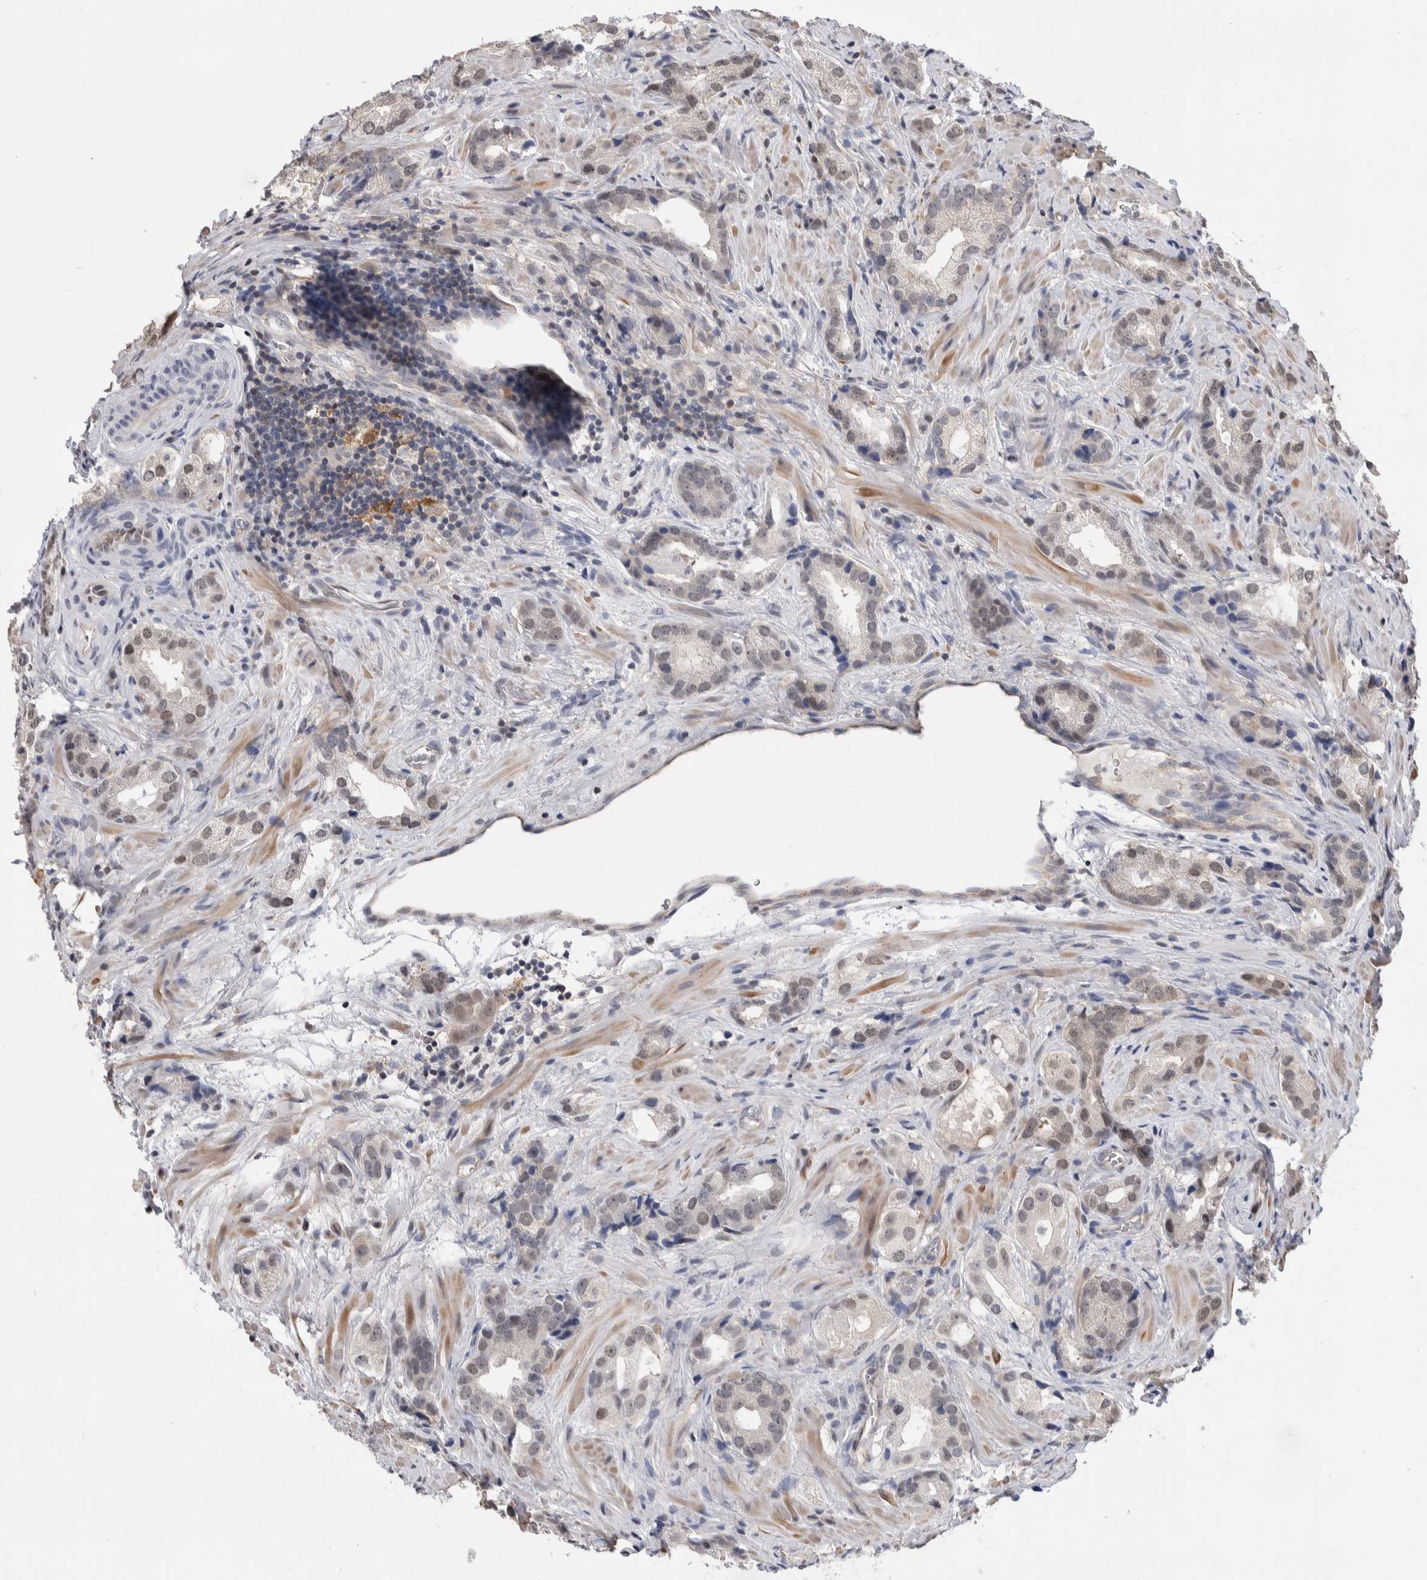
{"staining": {"intensity": "weak", "quantity": "<25%", "location": "nuclear"}, "tissue": "prostate cancer", "cell_type": "Tumor cells", "image_type": "cancer", "snomed": [{"axis": "morphology", "description": "Adenocarcinoma, High grade"}, {"axis": "topography", "description": "Prostate"}], "caption": "Histopathology image shows no significant protein positivity in tumor cells of prostate cancer (high-grade adenocarcinoma).", "gene": "ZBTB49", "patient": {"sex": "male", "age": 63}}